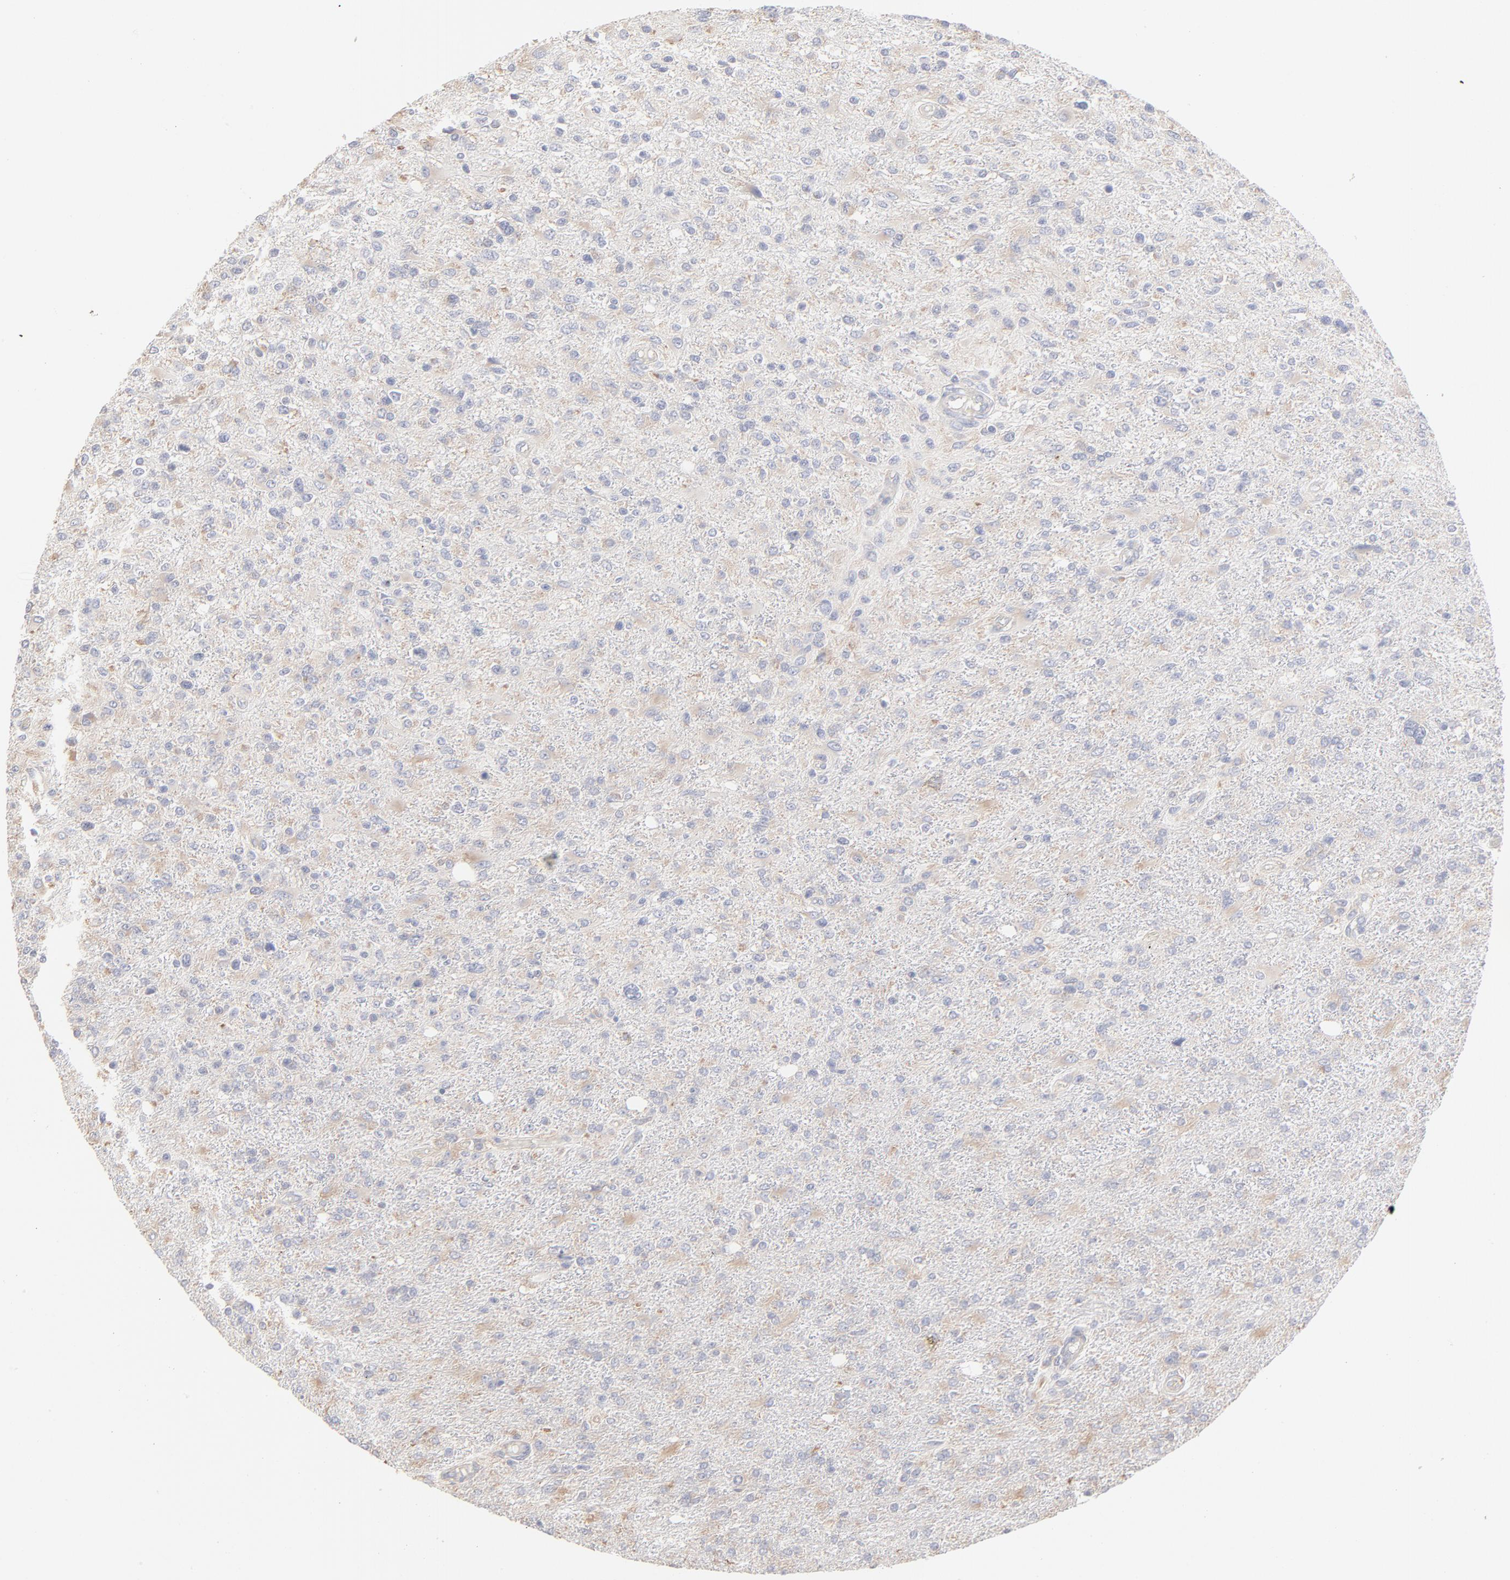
{"staining": {"intensity": "weak", "quantity": "25%-75%", "location": "cytoplasmic/membranous"}, "tissue": "glioma", "cell_type": "Tumor cells", "image_type": "cancer", "snomed": [{"axis": "morphology", "description": "Glioma, malignant, High grade"}, {"axis": "topography", "description": "Cerebral cortex"}], "caption": "Immunohistochemistry (IHC) of high-grade glioma (malignant) reveals low levels of weak cytoplasmic/membranous staining in approximately 25%-75% of tumor cells. (DAB IHC, brown staining for protein, blue staining for nuclei).", "gene": "RPS21", "patient": {"sex": "male", "age": 76}}